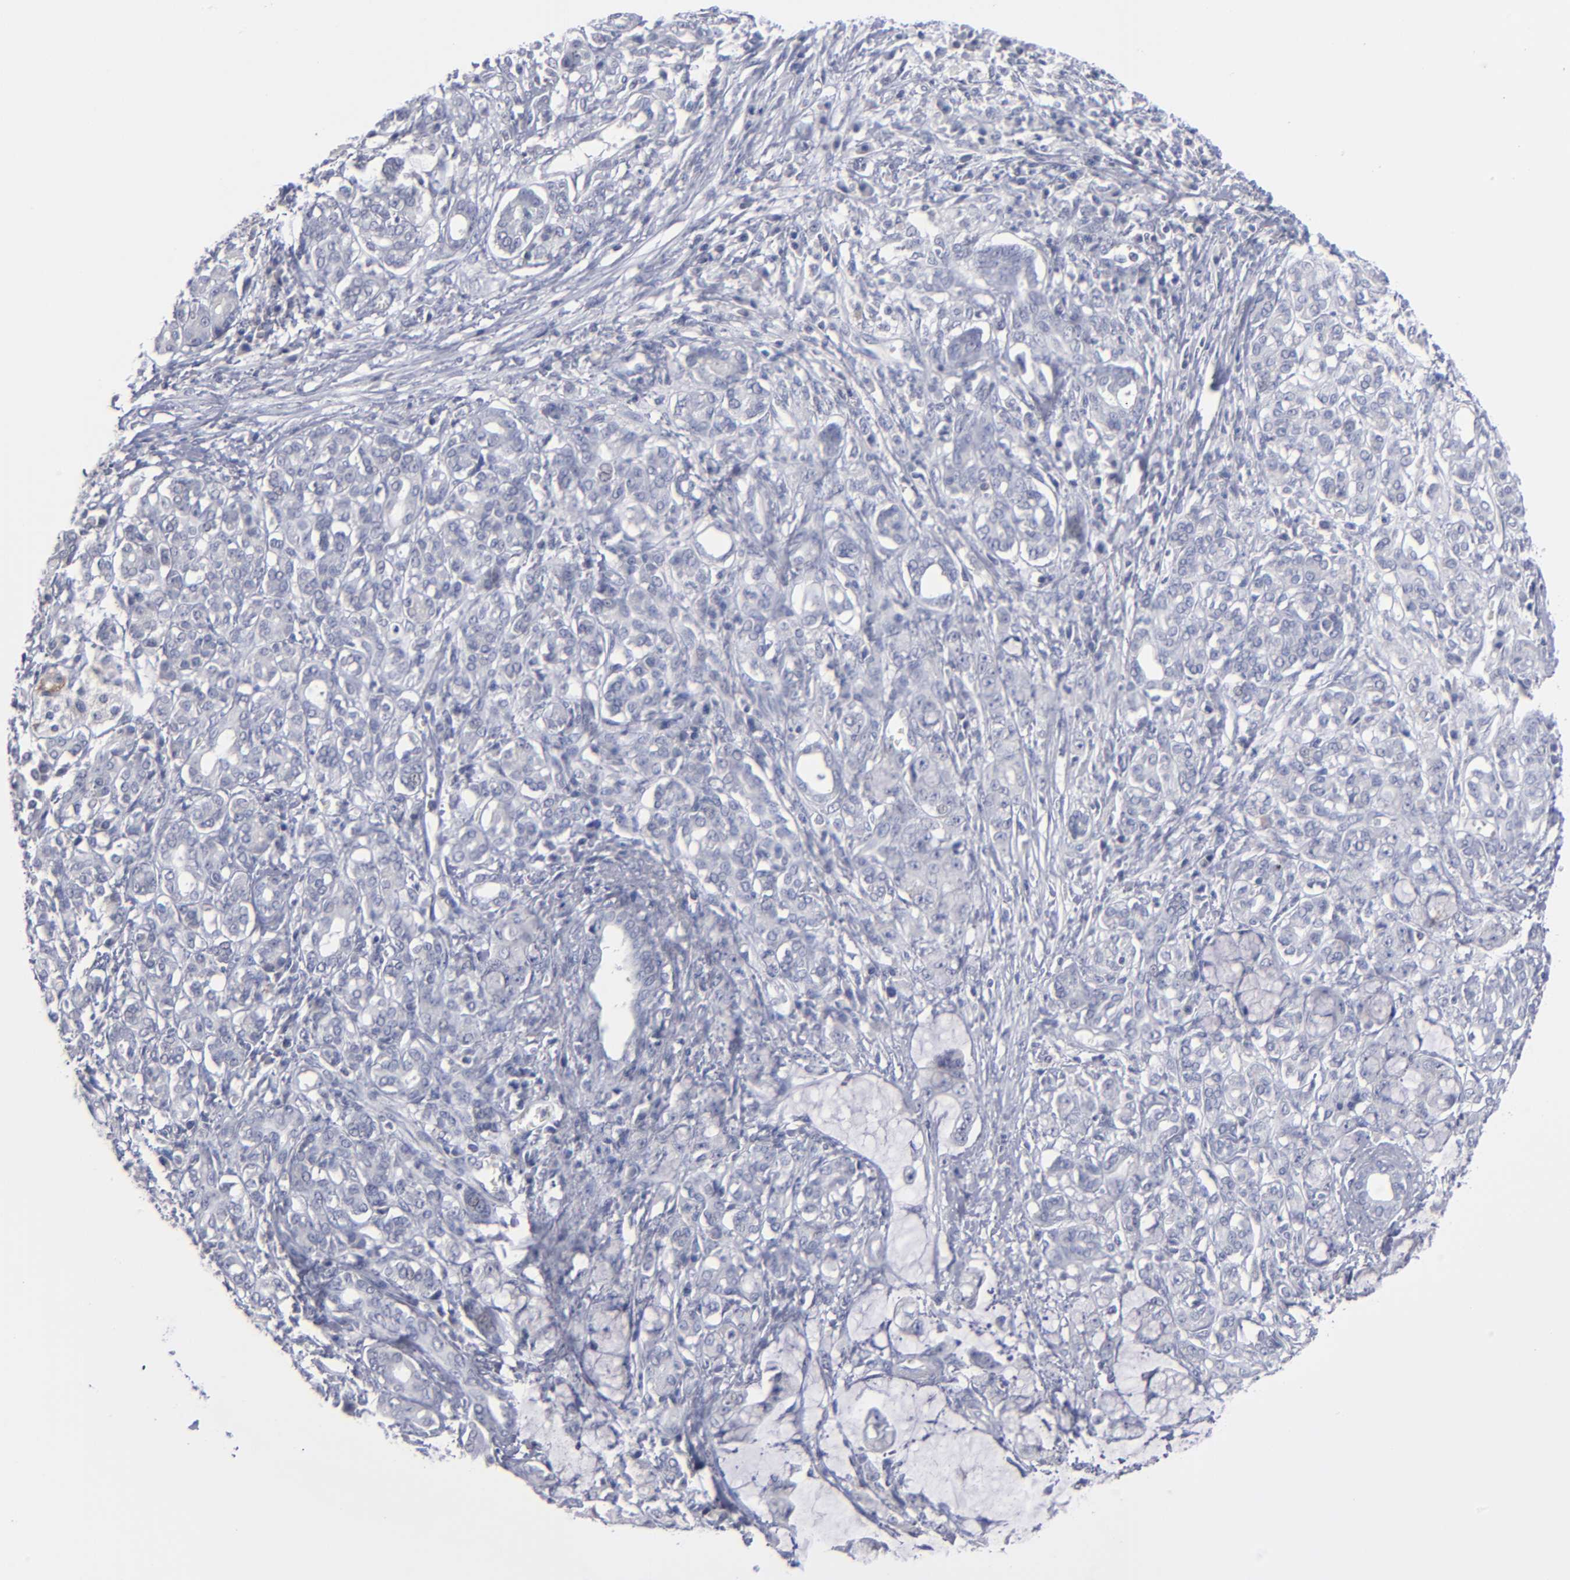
{"staining": {"intensity": "negative", "quantity": "none", "location": "none"}, "tissue": "pancreatic cancer", "cell_type": "Tumor cells", "image_type": "cancer", "snomed": [{"axis": "morphology", "description": "Adenocarcinoma, NOS"}, {"axis": "topography", "description": "Pancreas"}], "caption": "Tumor cells show no significant protein positivity in pancreatic cancer (adenocarcinoma).", "gene": "RPH3A", "patient": {"sex": "female", "age": 73}}